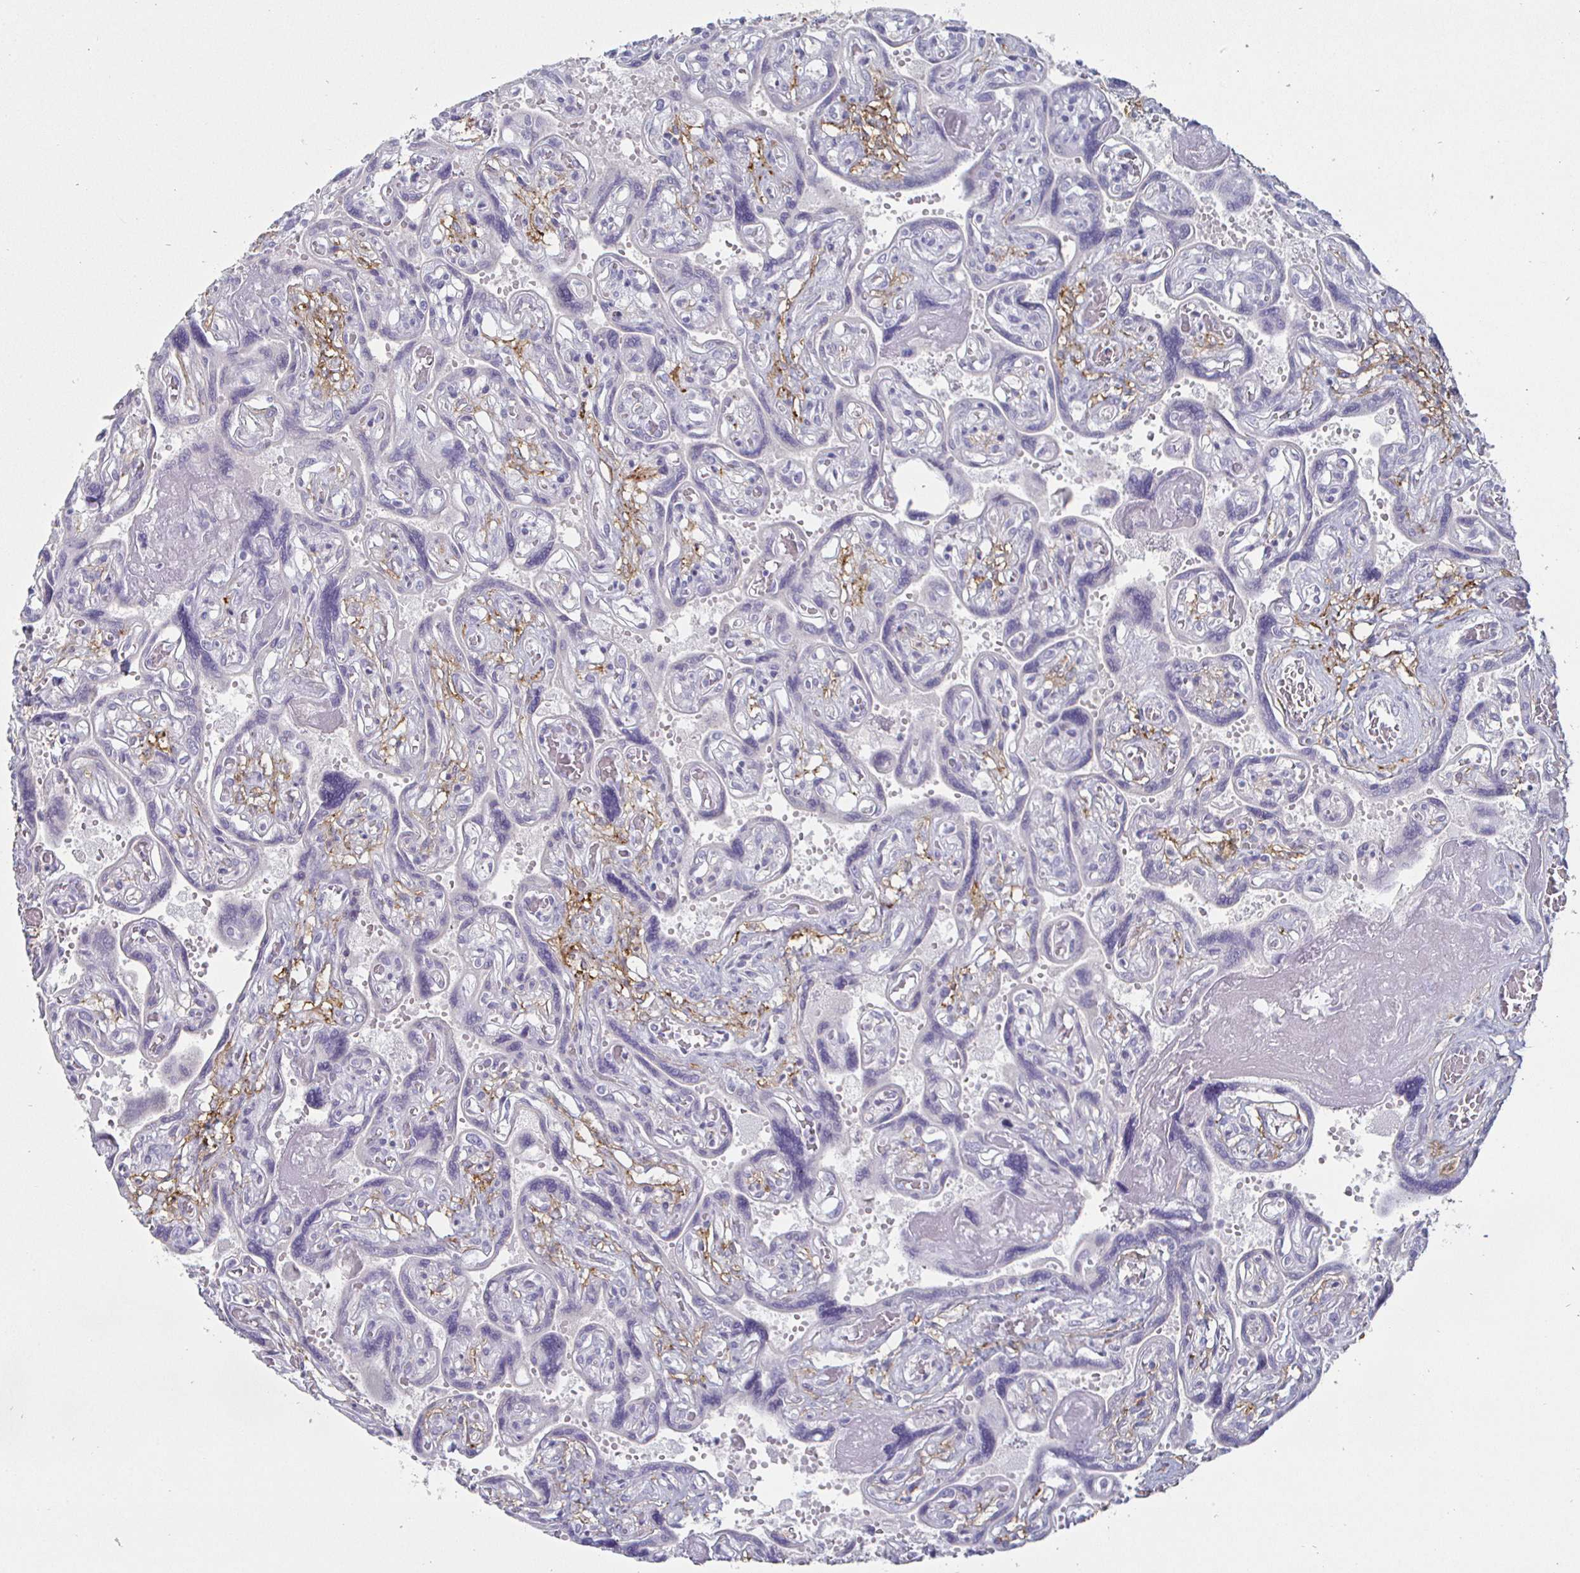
{"staining": {"intensity": "negative", "quantity": "none", "location": "none"}, "tissue": "placenta", "cell_type": "Decidual cells", "image_type": "normal", "snomed": [{"axis": "morphology", "description": "Normal tissue, NOS"}, {"axis": "topography", "description": "Placenta"}], "caption": "Immunohistochemical staining of benign placenta shows no significant expression in decidual cells.", "gene": "ENPP1", "patient": {"sex": "female", "age": 32}}